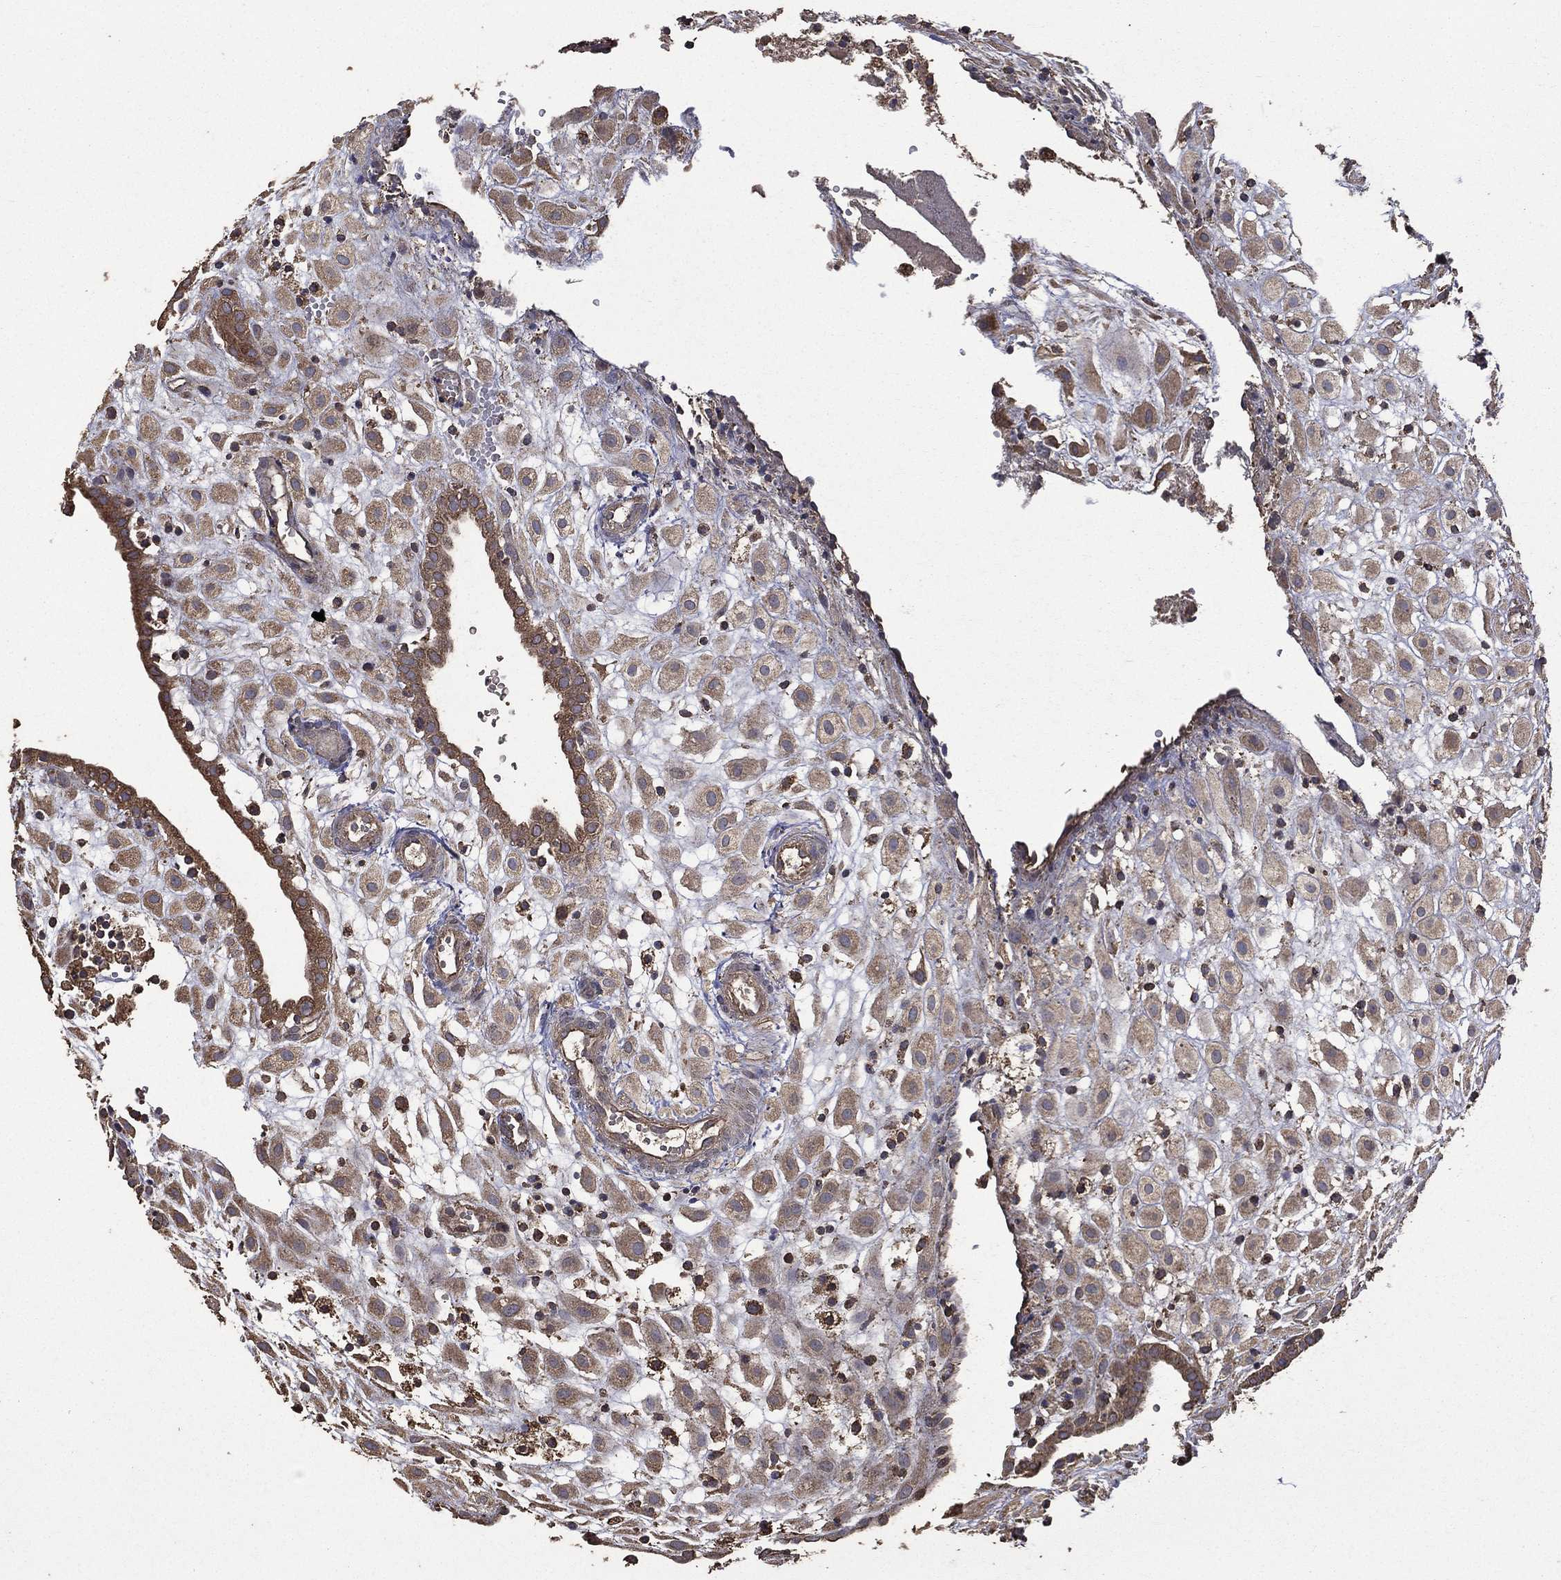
{"staining": {"intensity": "moderate", "quantity": ">75%", "location": "cytoplasmic/membranous"}, "tissue": "placenta", "cell_type": "Decidual cells", "image_type": "normal", "snomed": [{"axis": "morphology", "description": "Normal tissue, NOS"}, {"axis": "topography", "description": "Placenta"}], "caption": "A brown stain highlights moderate cytoplasmic/membranous staining of a protein in decidual cells of benign human placenta.", "gene": "METTL27", "patient": {"sex": "female", "age": 24}}